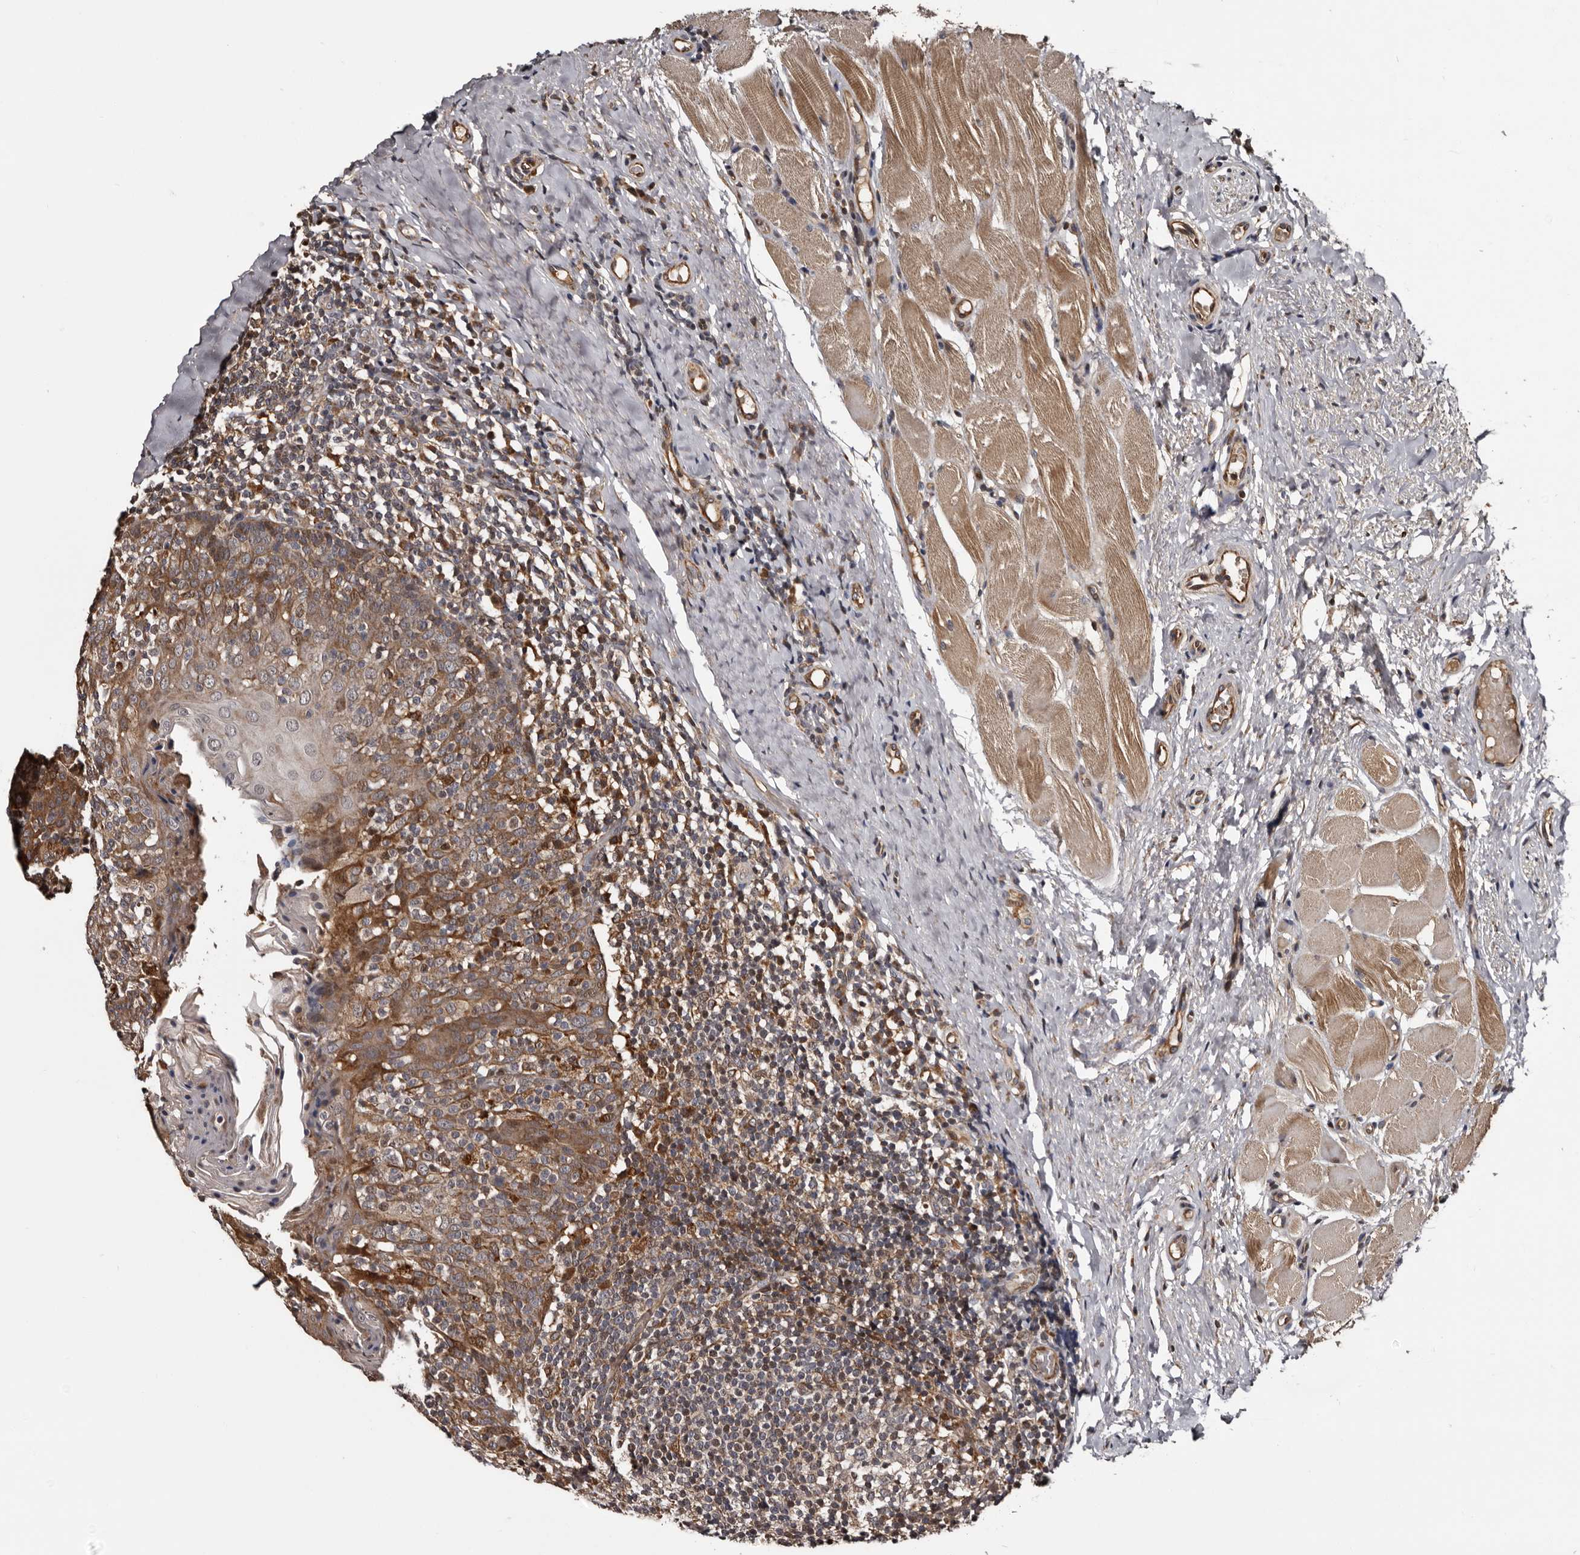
{"staining": {"intensity": "moderate", "quantity": "<25%", "location": "cytoplasmic/membranous,nuclear"}, "tissue": "tonsil", "cell_type": "Germinal center cells", "image_type": "normal", "snomed": [{"axis": "morphology", "description": "Normal tissue, NOS"}, {"axis": "topography", "description": "Tonsil"}], "caption": "Moderate cytoplasmic/membranous,nuclear protein positivity is present in approximately <25% of germinal center cells in tonsil.", "gene": "SERTAD4", "patient": {"sex": "female", "age": 19}}